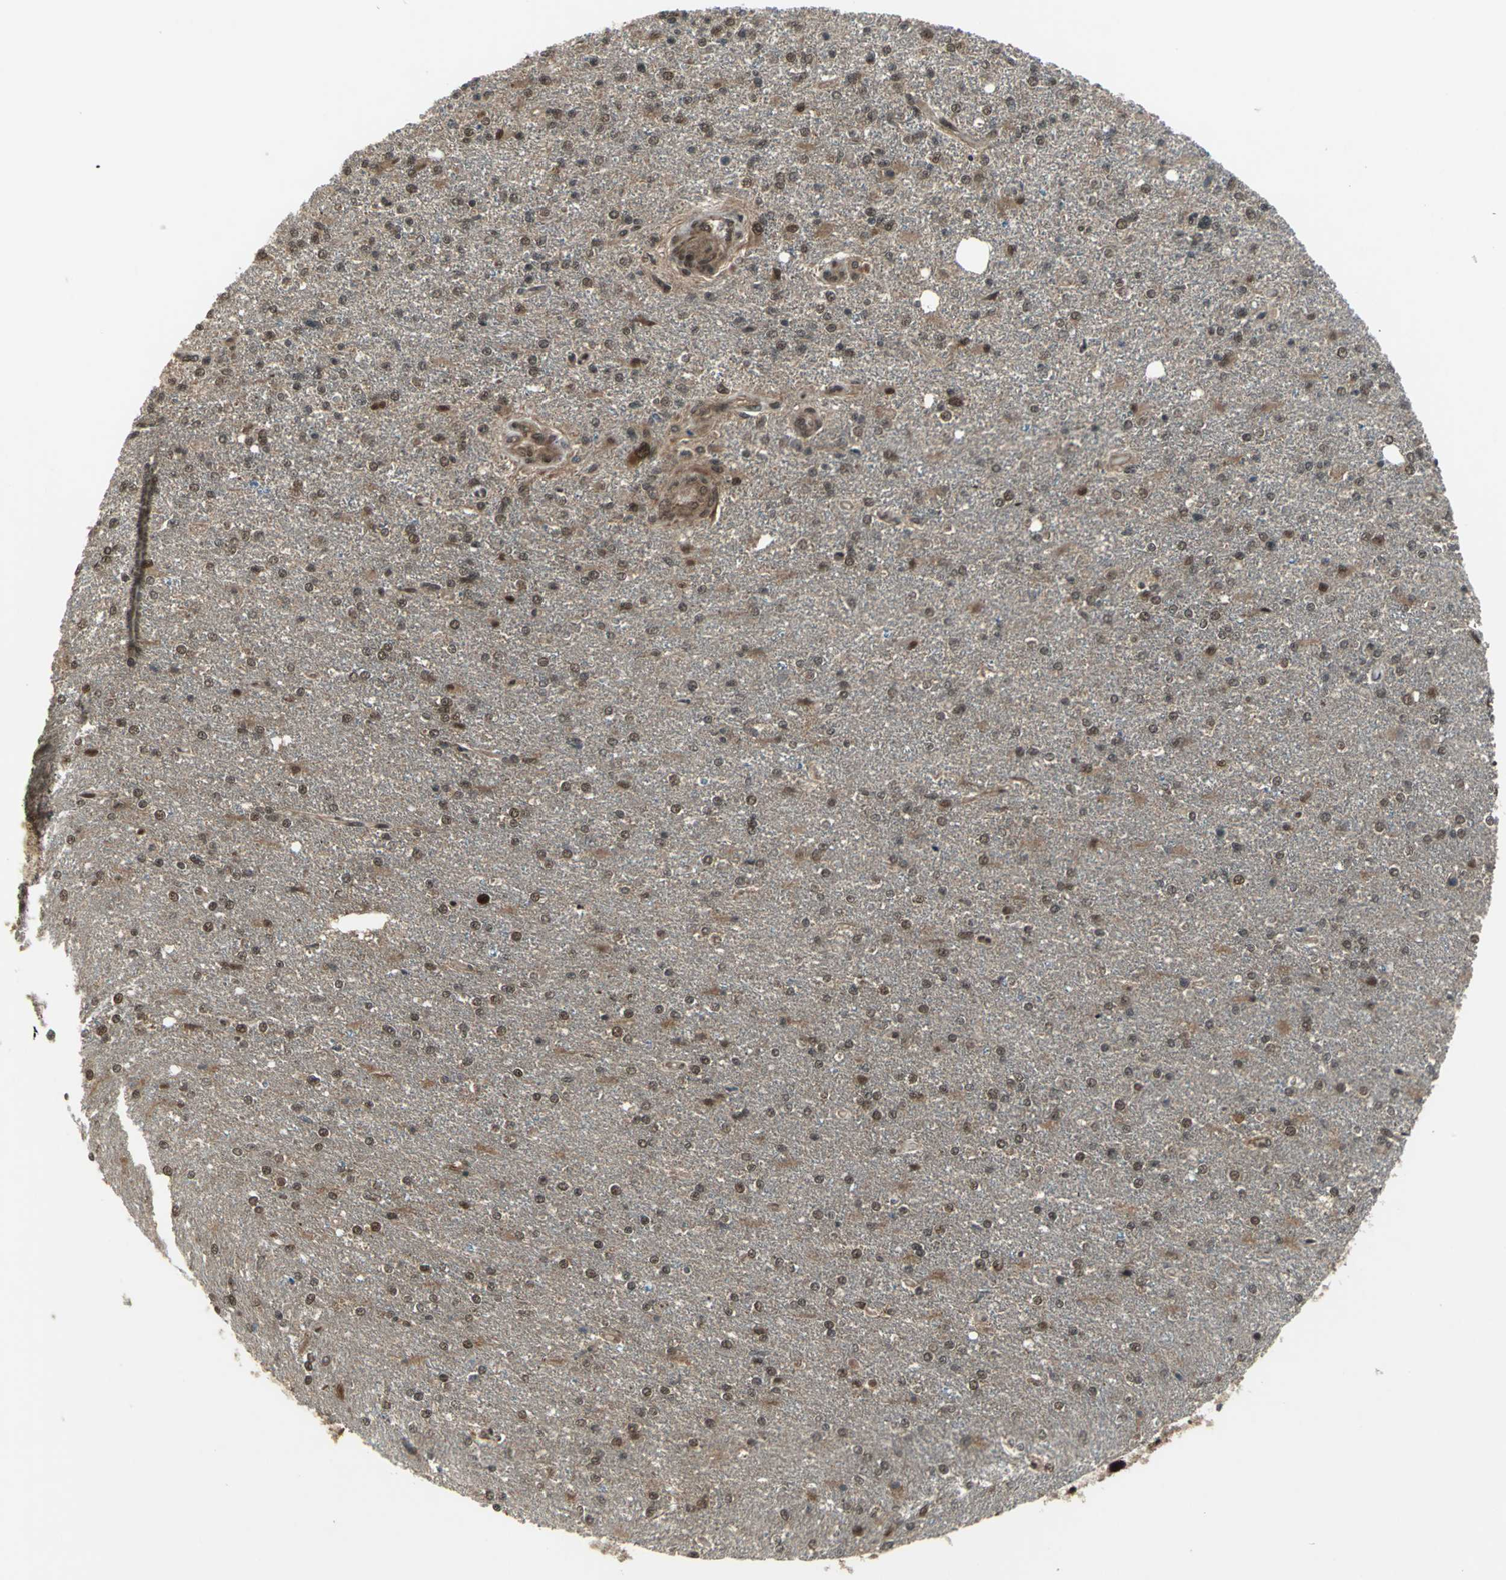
{"staining": {"intensity": "moderate", "quantity": "25%-75%", "location": "cytoplasmic/membranous,nuclear"}, "tissue": "glioma", "cell_type": "Tumor cells", "image_type": "cancer", "snomed": [{"axis": "morphology", "description": "Glioma, malignant, High grade"}, {"axis": "topography", "description": "Cerebral cortex"}], "caption": "IHC (DAB (3,3'-diaminobenzidine)) staining of glioma exhibits moderate cytoplasmic/membranous and nuclear protein expression in about 25%-75% of tumor cells.", "gene": "COPS5", "patient": {"sex": "male", "age": 76}}